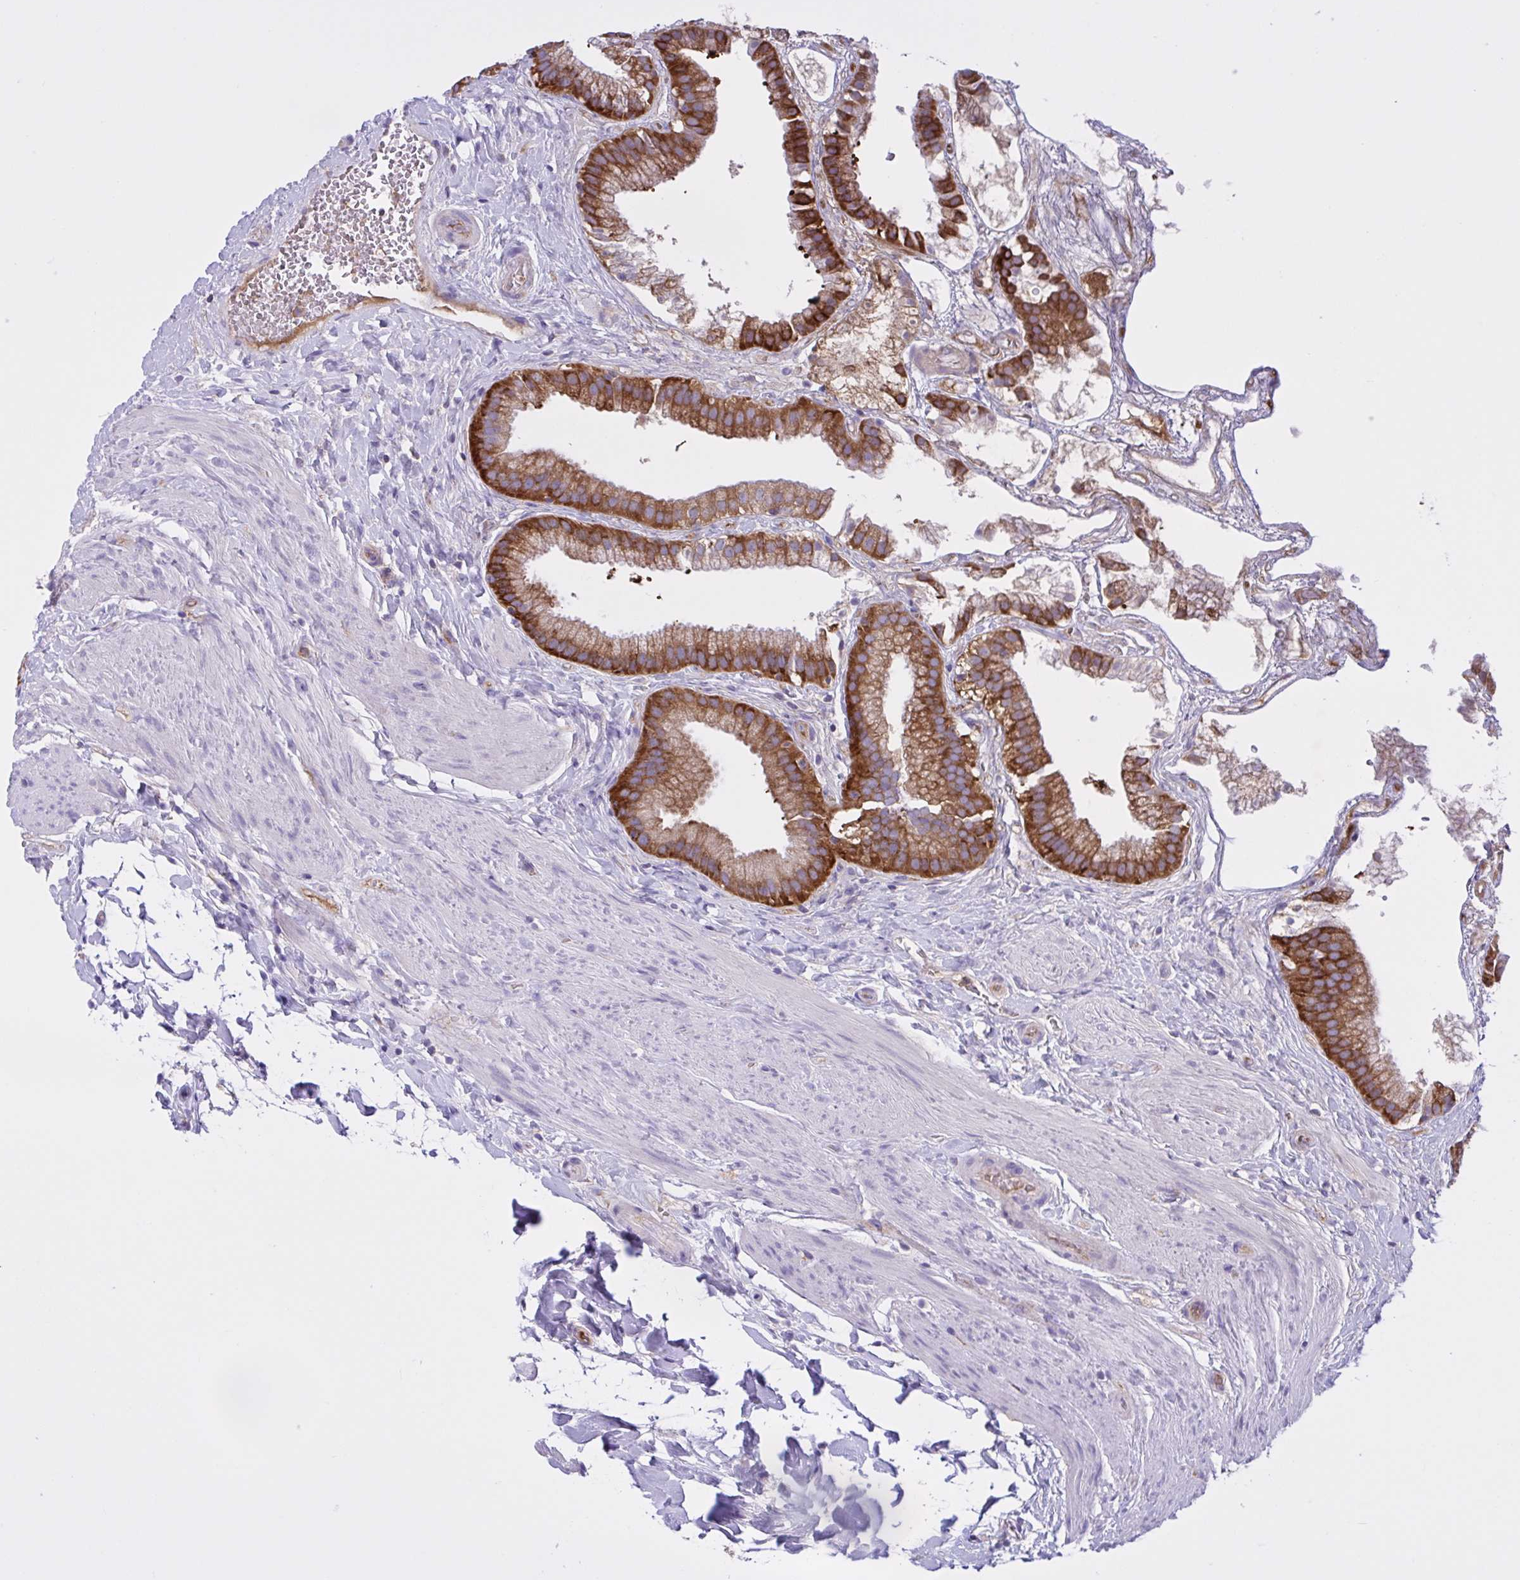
{"staining": {"intensity": "strong", "quantity": ">75%", "location": "cytoplasmic/membranous"}, "tissue": "gallbladder", "cell_type": "Glandular cells", "image_type": "normal", "snomed": [{"axis": "morphology", "description": "Normal tissue, NOS"}, {"axis": "topography", "description": "Gallbladder"}], "caption": "Immunohistochemistry (IHC) of normal gallbladder reveals high levels of strong cytoplasmic/membranous expression in approximately >75% of glandular cells. (DAB (3,3'-diaminobenzidine) IHC, brown staining for protein, blue staining for nuclei).", "gene": "OR51M1", "patient": {"sex": "female", "age": 63}}